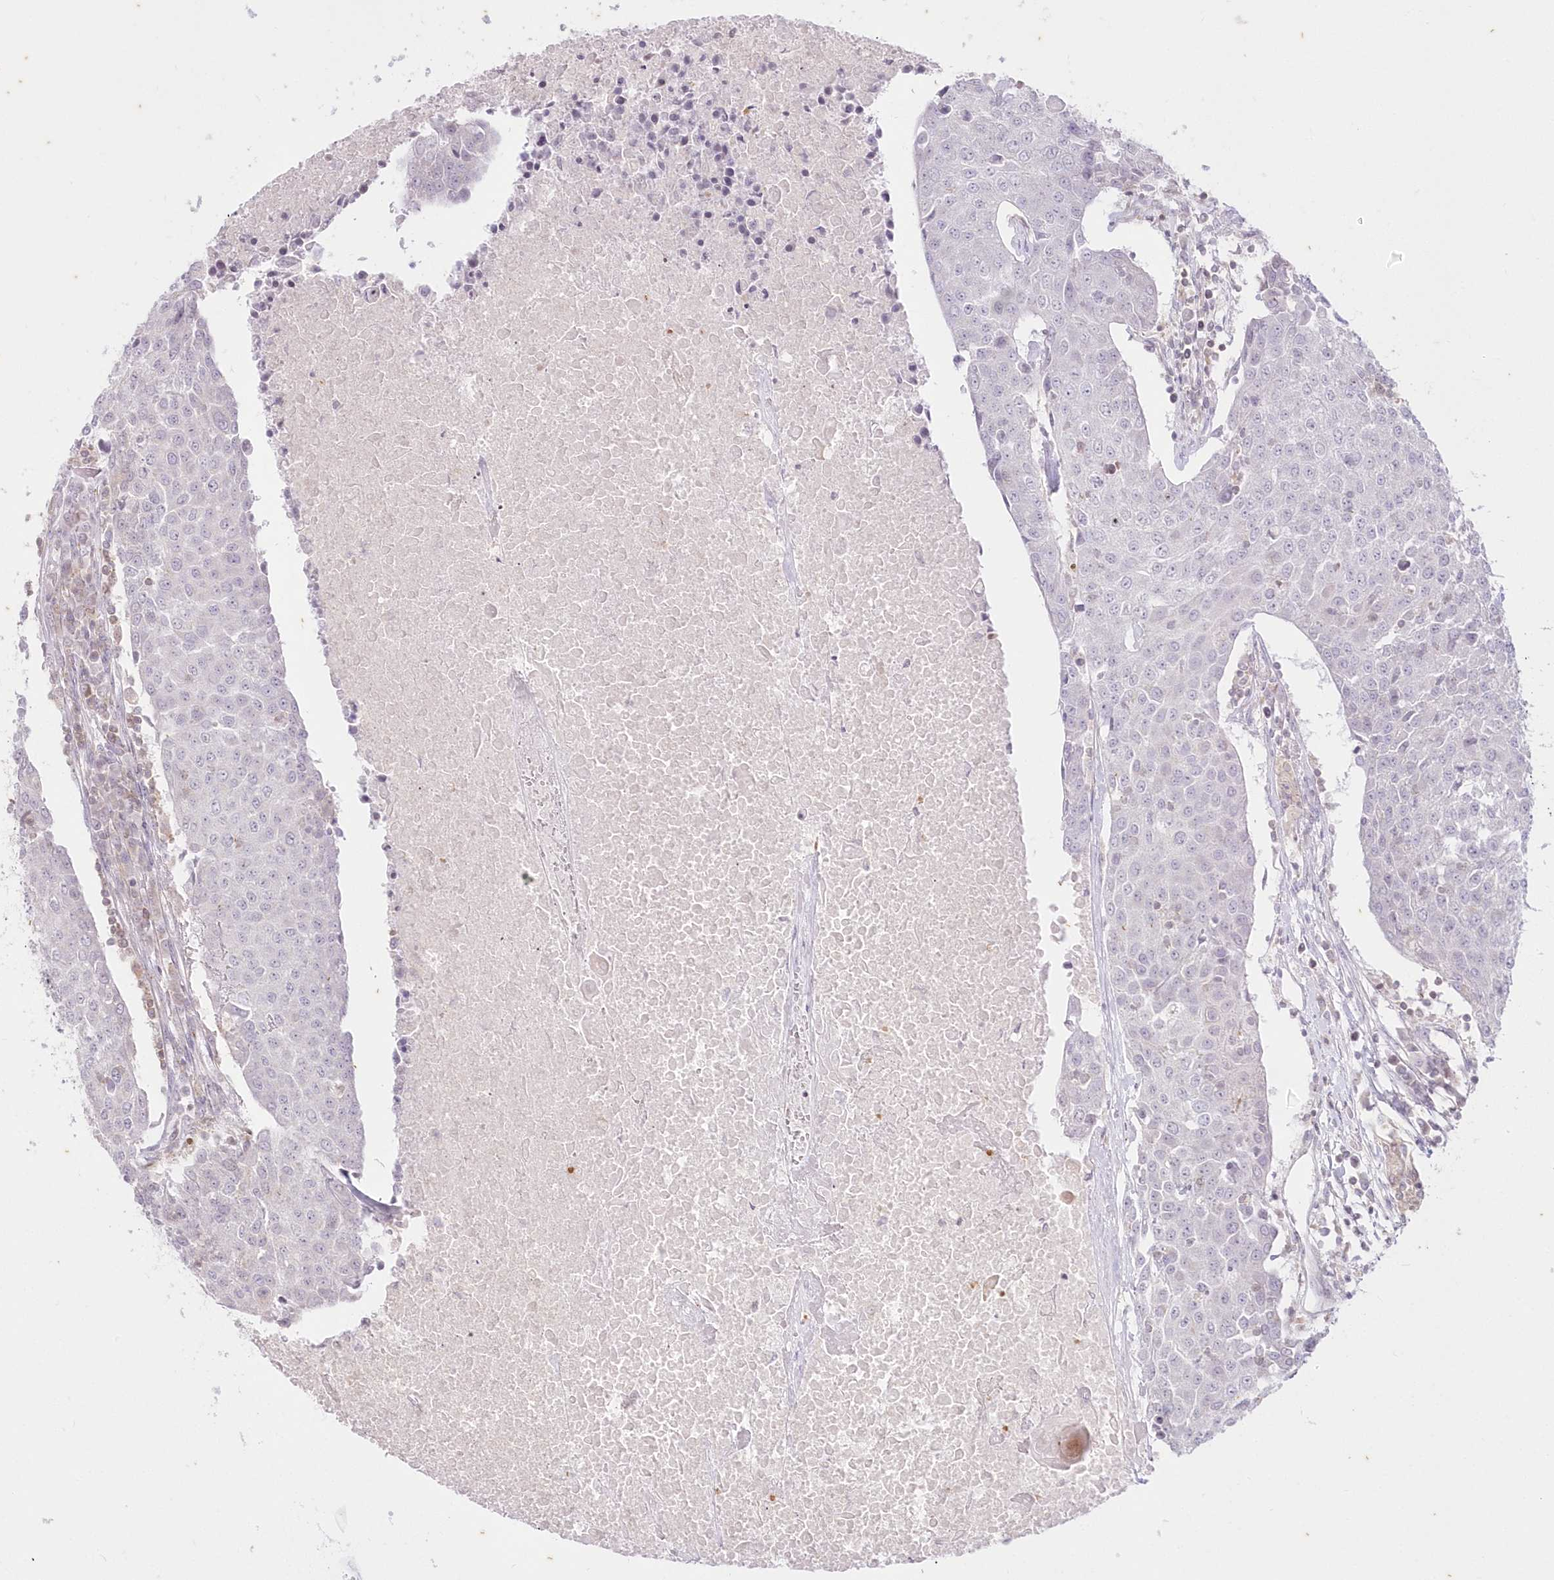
{"staining": {"intensity": "negative", "quantity": "none", "location": "none"}, "tissue": "urothelial cancer", "cell_type": "Tumor cells", "image_type": "cancer", "snomed": [{"axis": "morphology", "description": "Urothelial carcinoma, High grade"}, {"axis": "topography", "description": "Urinary bladder"}], "caption": "Tumor cells show no significant protein expression in urothelial carcinoma (high-grade).", "gene": "MTMR3", "patient": {"sex": "female", "age": 85}}